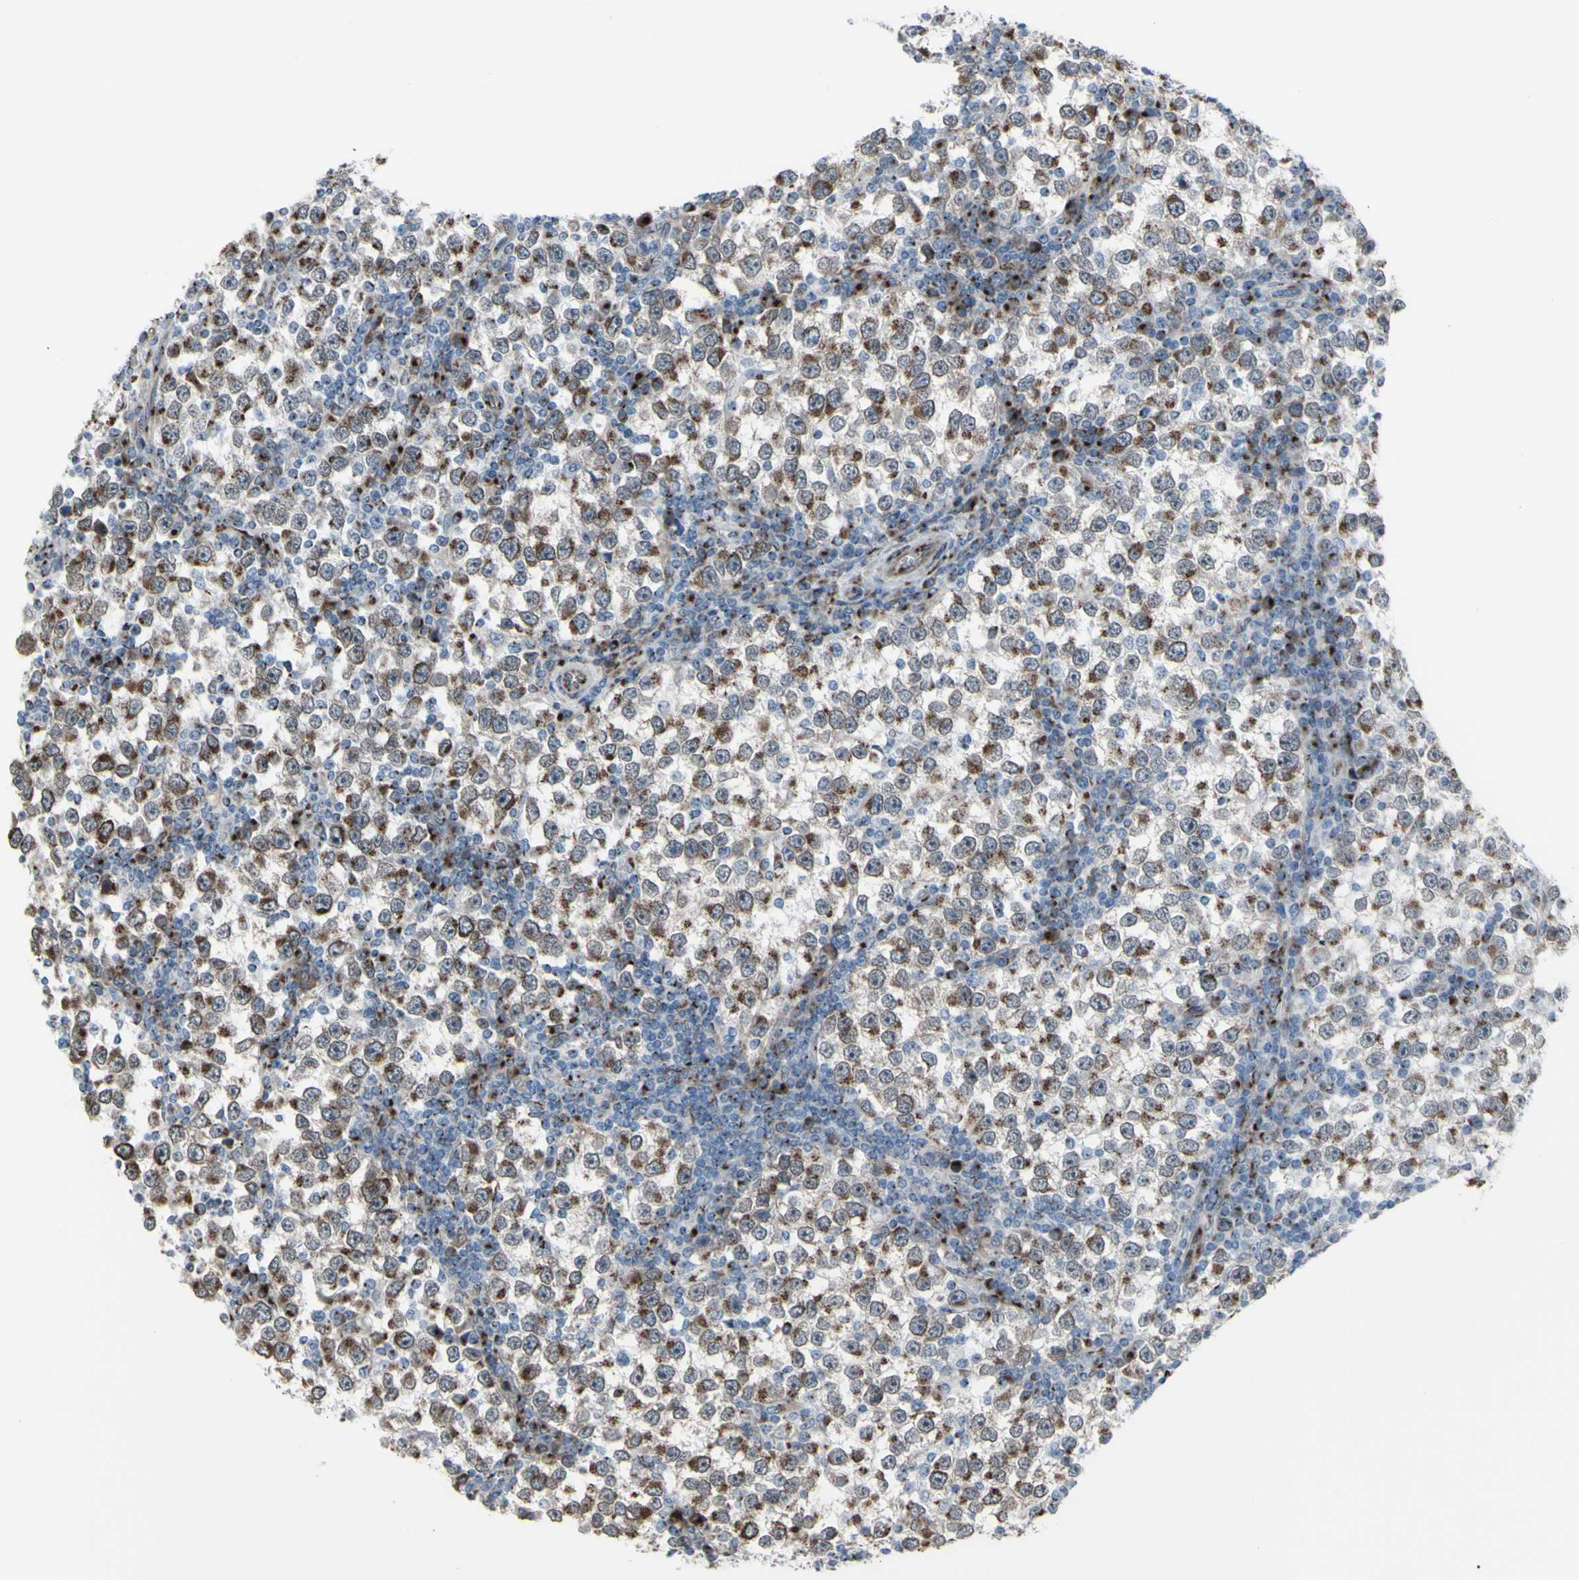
{"staining": {"intensity": "moderate", "quantity": ">75%", "location": "cytoplasmic/membranous"}, "tissue": "testis cancer", "cell_type": "Tumor cells", "image_type": "cancer", "snomed": [{"axis": "morphology", "description": "Seminoma, NOS"}, {"axis": "topography", "description": "Testis"}], "caption": "Immunohistochemistry (DAB) staining of seminoma (testis) exhibits moderate cytoplasmic/membranous protein expression in approximately >75% of tumor cells.", "gene": "GLG1", "patient": {"sex": "male", "age": 65}}